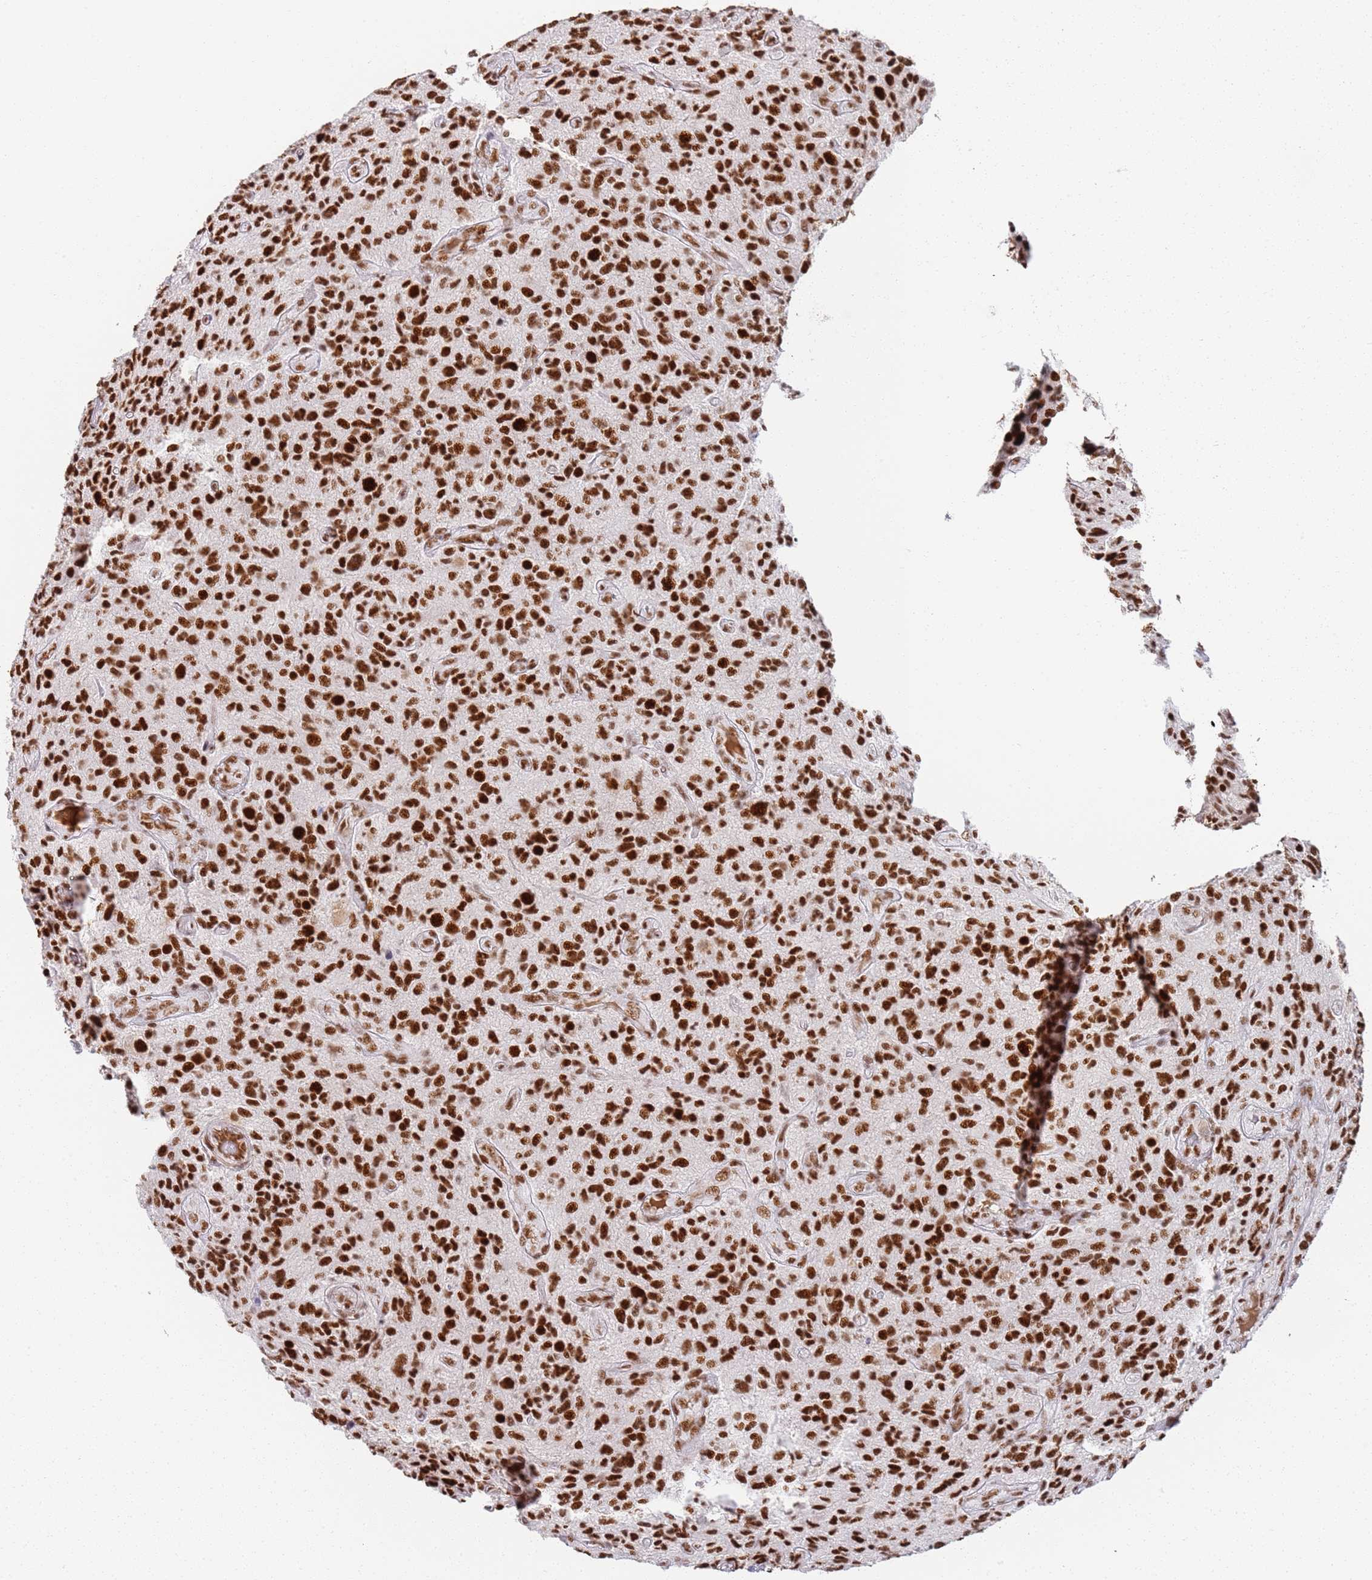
{"staining": {"intensity": "strong", "quantity": ">75%", "location": "nuclear"}, "tissue": "glioma", "cell_type": "Tumor cells", "image_type": "cancer", "snomed": [{"axis": "morphology", "description": "Glioma, malignant, High grade"}, {"axis": "topography", "description": "Brain"}], "caption": "There is high levels of strong nuclear expression in tumor cells of malignant glioma (high-grade), as demonstrated by immunohistochemical staining (brown color).", "gene": "AKAP8L", "patient": {"sex": "male", "age": 47}}